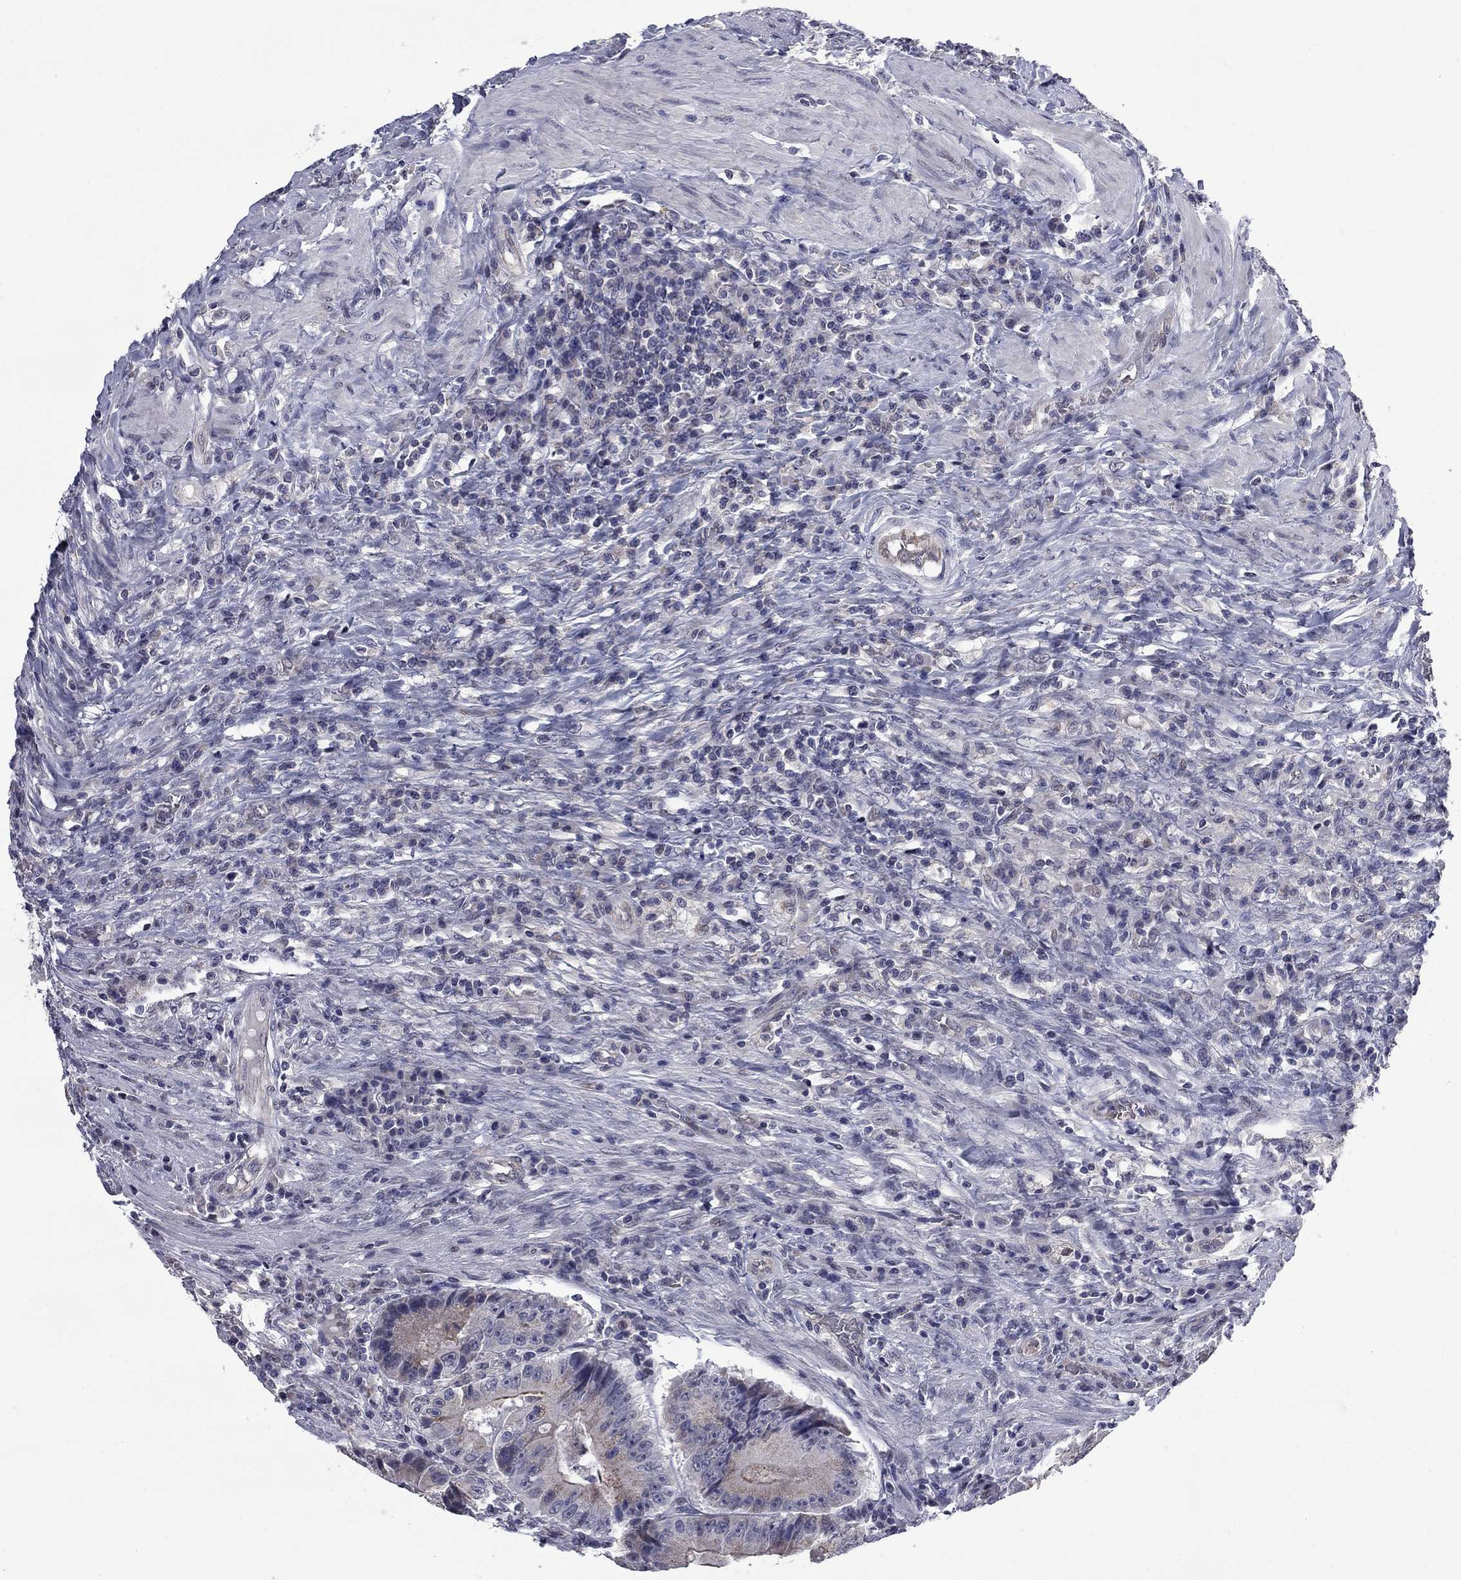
{"staining": {"intensity": "strong", "quantity": "<25%", "location": "cytoplasmic/membranous"}, "tissue": "colorectal cancer", "cell_type": "Tumor cells", "image_type": "cancer", "snomed": [{"axis": "morphology", "description": "Adenocarcinoma, NOS"}, {"axis": "topography", "description": "Colon"}], "caption": "Strong cytoplasmic/membranous protein staining is appreciated in approximately <25% of tumor cells in colorectal adenocarcinoma.", "gene": "HTR4", "patient": {"sex": "female", "age": 86}}